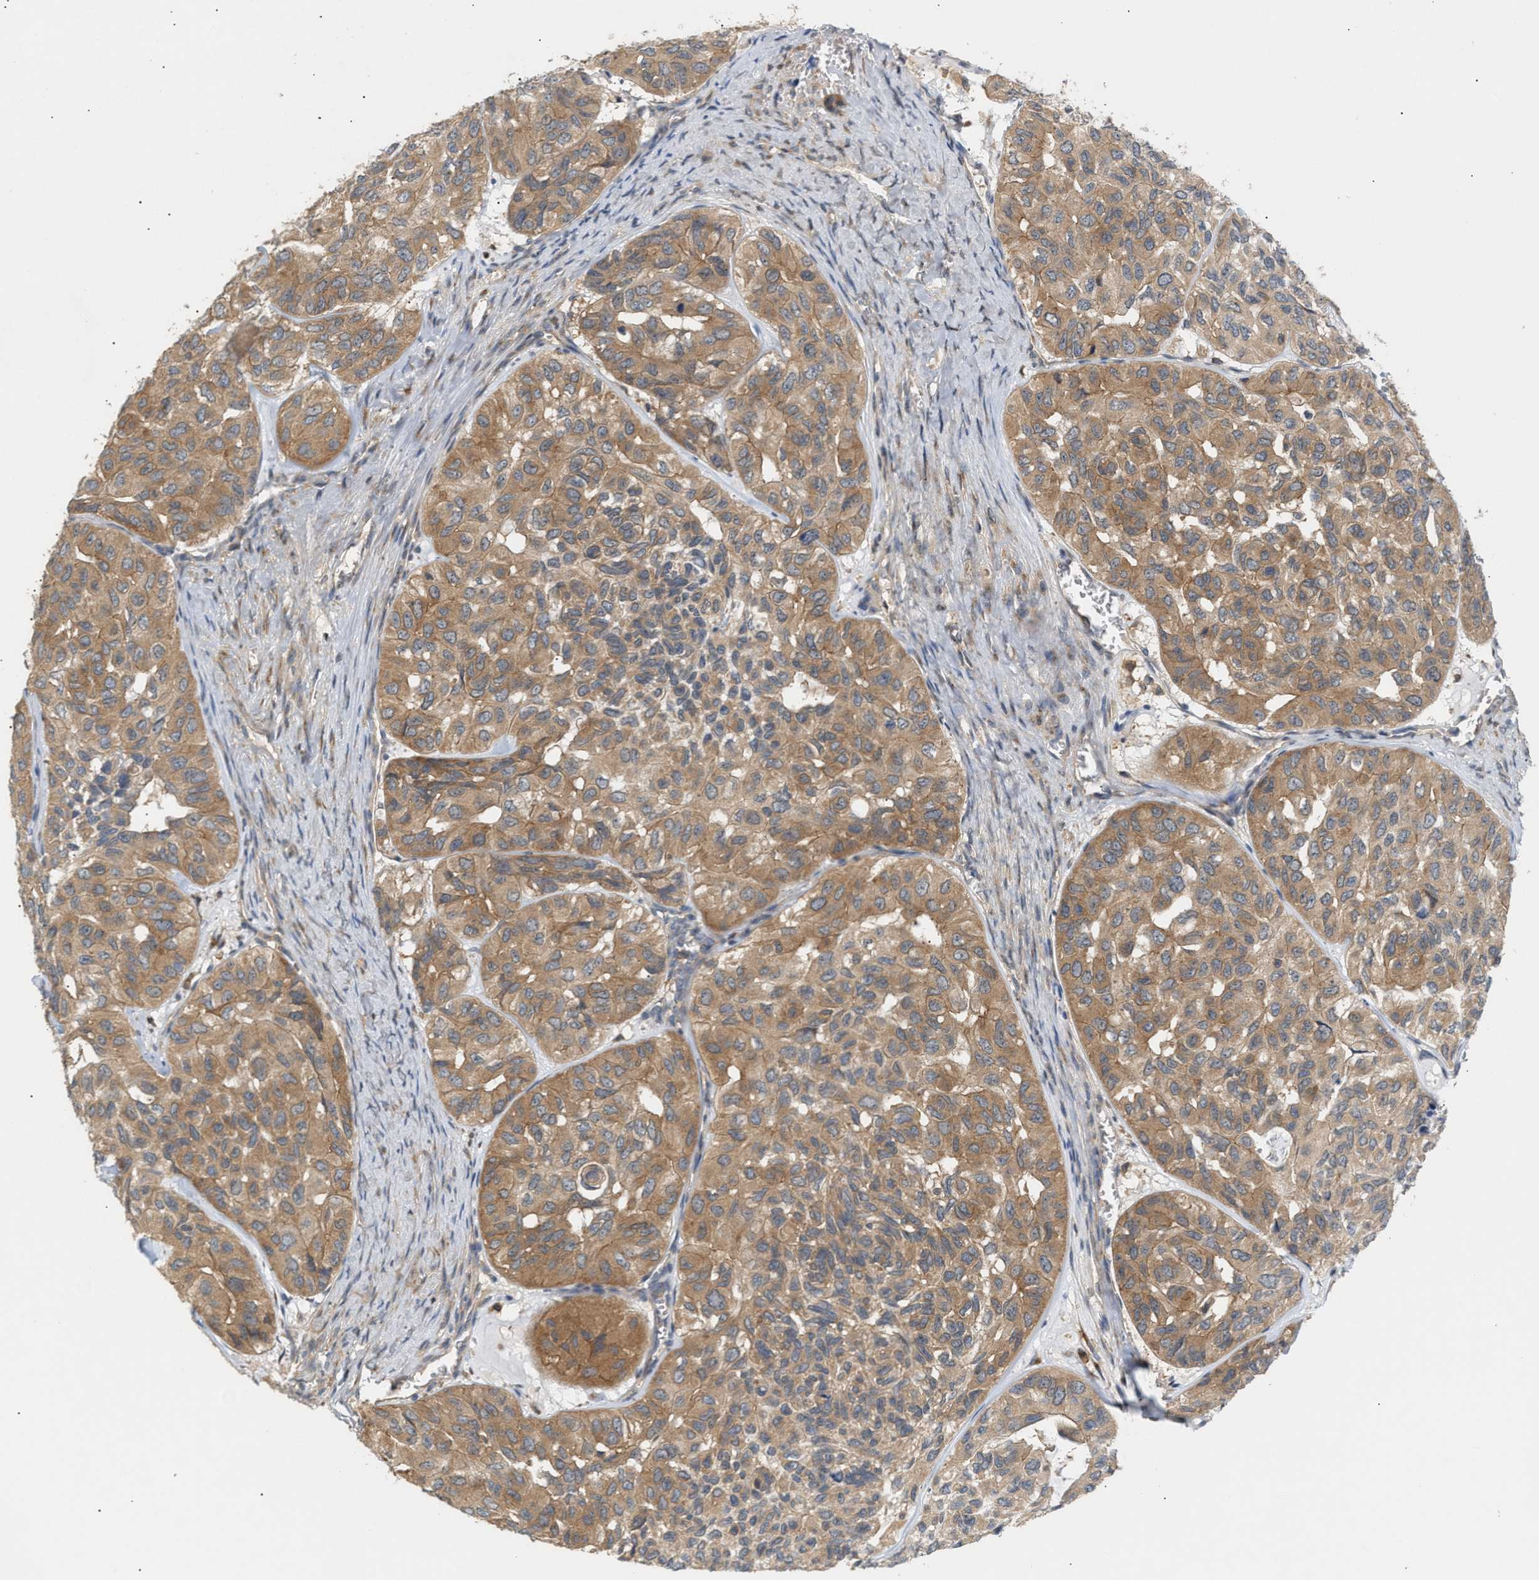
{"staining": {"intensity": "moderate", "quantity": ">75%", "location": "cytoplasmic/membranous"}, "tissue": "head and neck cancer", "cell_type": "Tumor cells", "image_type": "cancer", "snomed": [{"axis": "morphology", "description": "Adenocarcinoma, NOS"}, {"axis": "topography", "description": "Salivary gland, NOS"}, {"axis": "topography", "description": "Head-Neck"}], "caption": "Moderate cytoplasmic/membranous positivity is identified in about >75% of tumor cells in adenocarcinoma (head and neck).", "gene": "DBNL", "patient": {"sex": "female", "age": 76}}